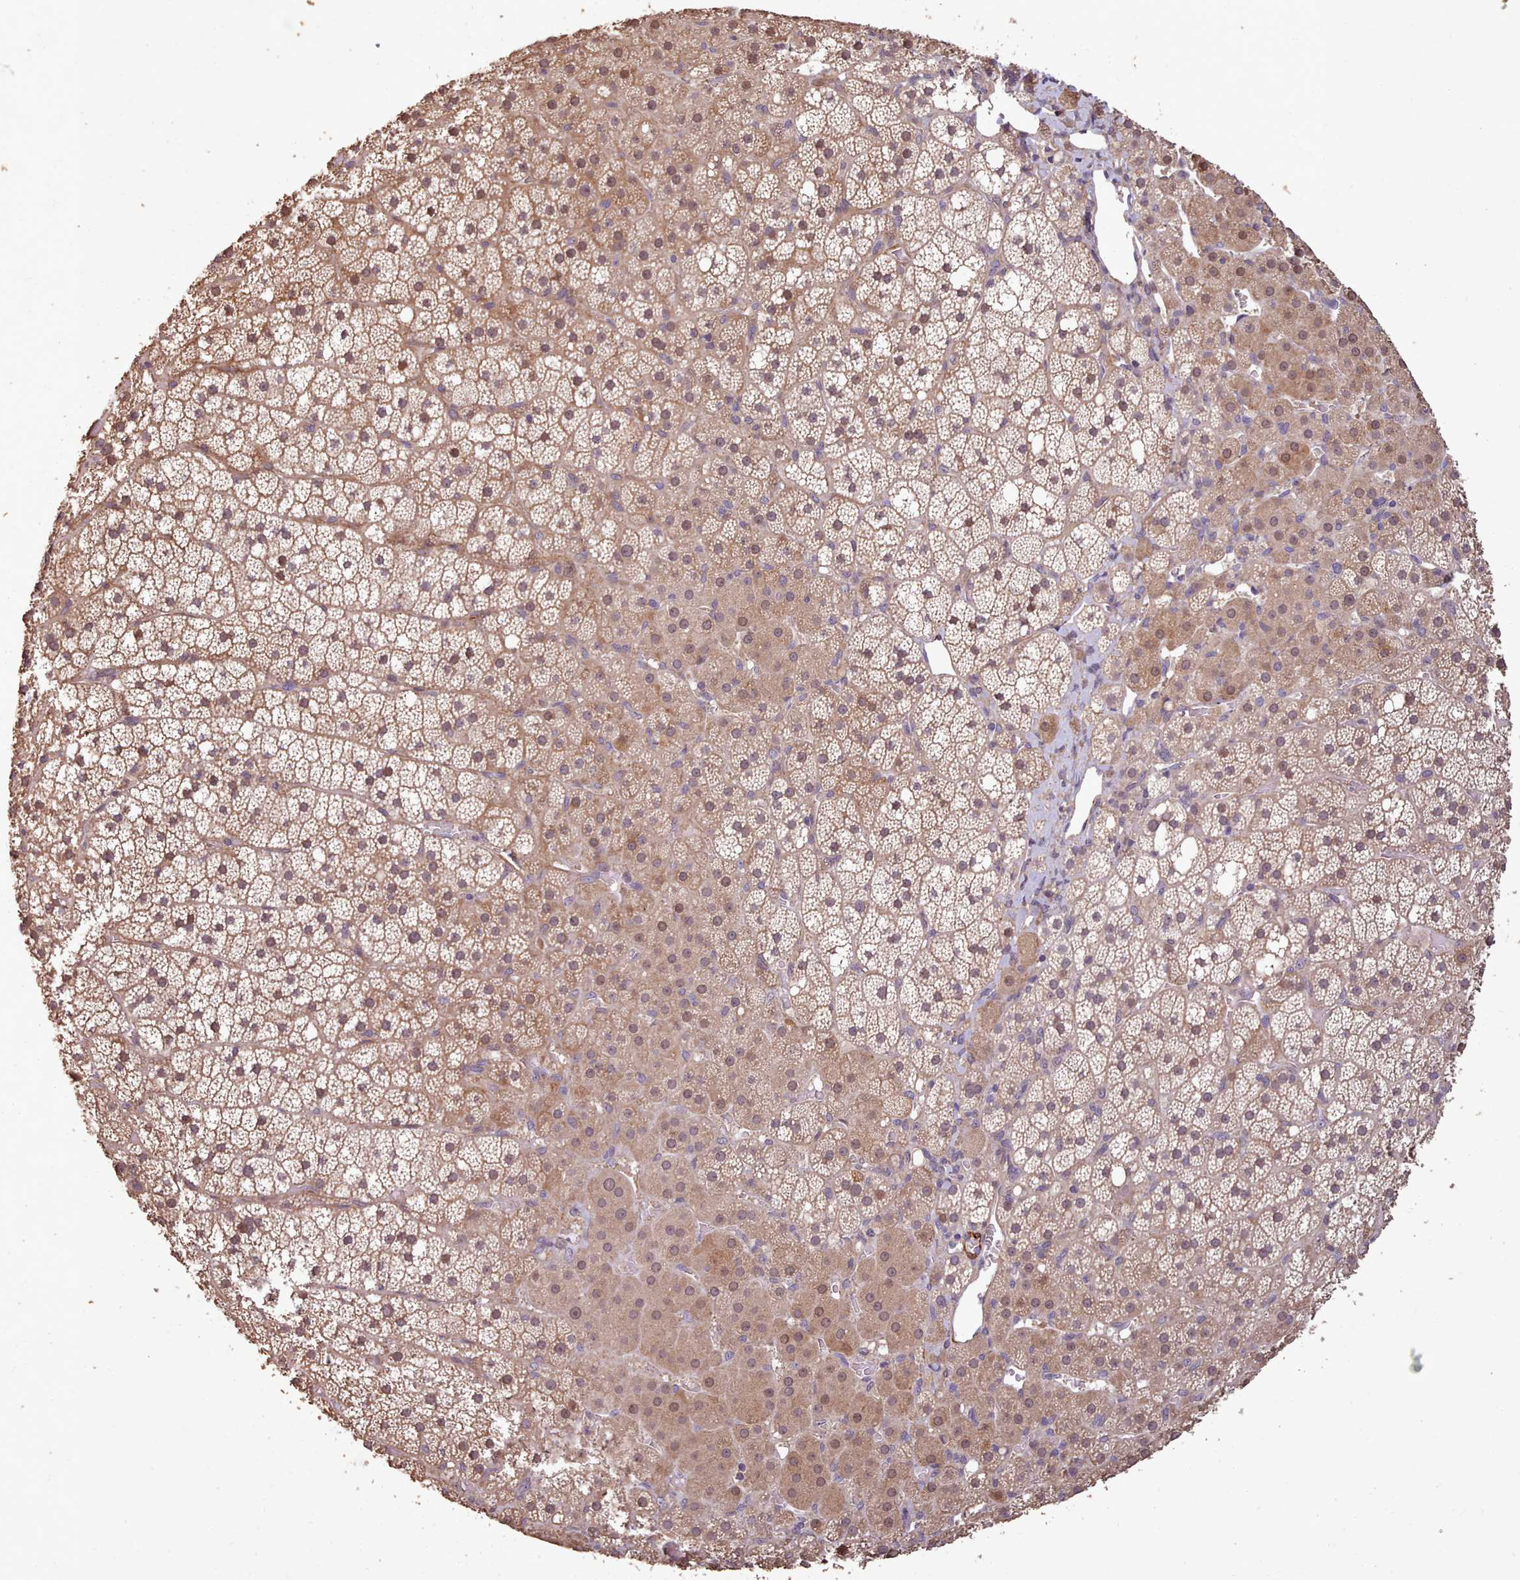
{"staining": {"intensity": "moderate", "quantity": "25%-75%", "location": "cytoplasmic/membranous,nuclear"}, "tissue": "adrenal gland", "cell_type": "Glandular cells", "image_type": "normal", "snomed": [{"axis": "morphology", "description": "Normal tissue, NOS"}, {"axis": "topography", "description": "Adrenal gland"}], "caption": "Protein expression analysis of unremarkable adrenal gland reveals moderate cytoplasmic/membranous,nuclear positivity in about 25%-75% of glandular cells.", "gene": "NLRC4", "patient": {"sex": "male", "age": 53}}